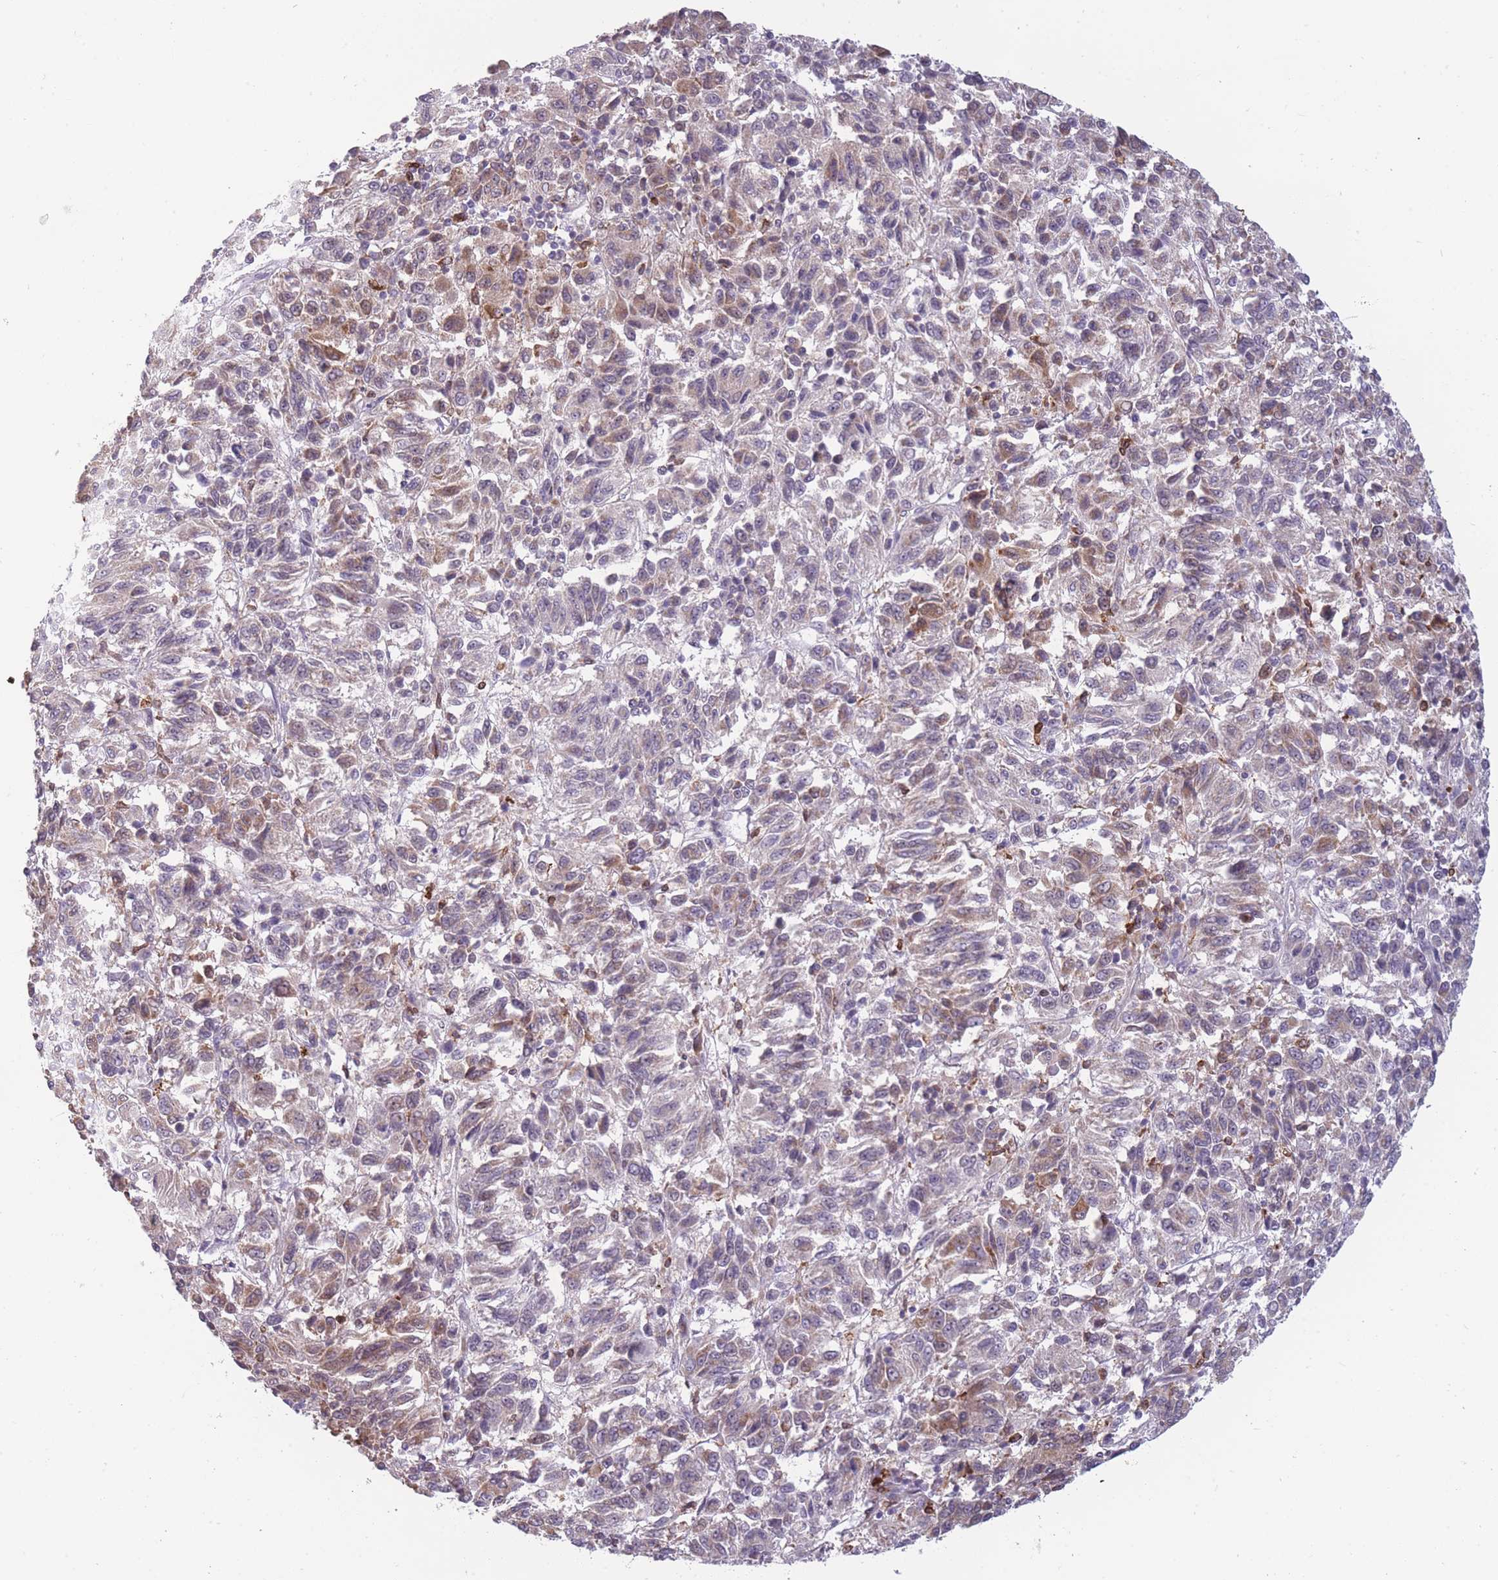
{"staining": {"intensity": "weak", "quantity": "25%-75%", "location": "cytoplasmic/membranous"}, "tissue": "melanoma", "cell_type": "Tumor cells", "image_type": "cancer", "snomed": [{"axis": "morphology", "description": "Malignant melanoma, Metastatic site"}, {"axis": "topography", "description": "Lung"}], "caption": "Approximately 25%-75% of tumor cells in human malignant melanoma (metastatic site) display weak cytoplasmic/membranous protein expression as visualized by brown immunohistochemical staining.", "gene": "TMEM121", "patient": {"sex": "male", "age": 64}}